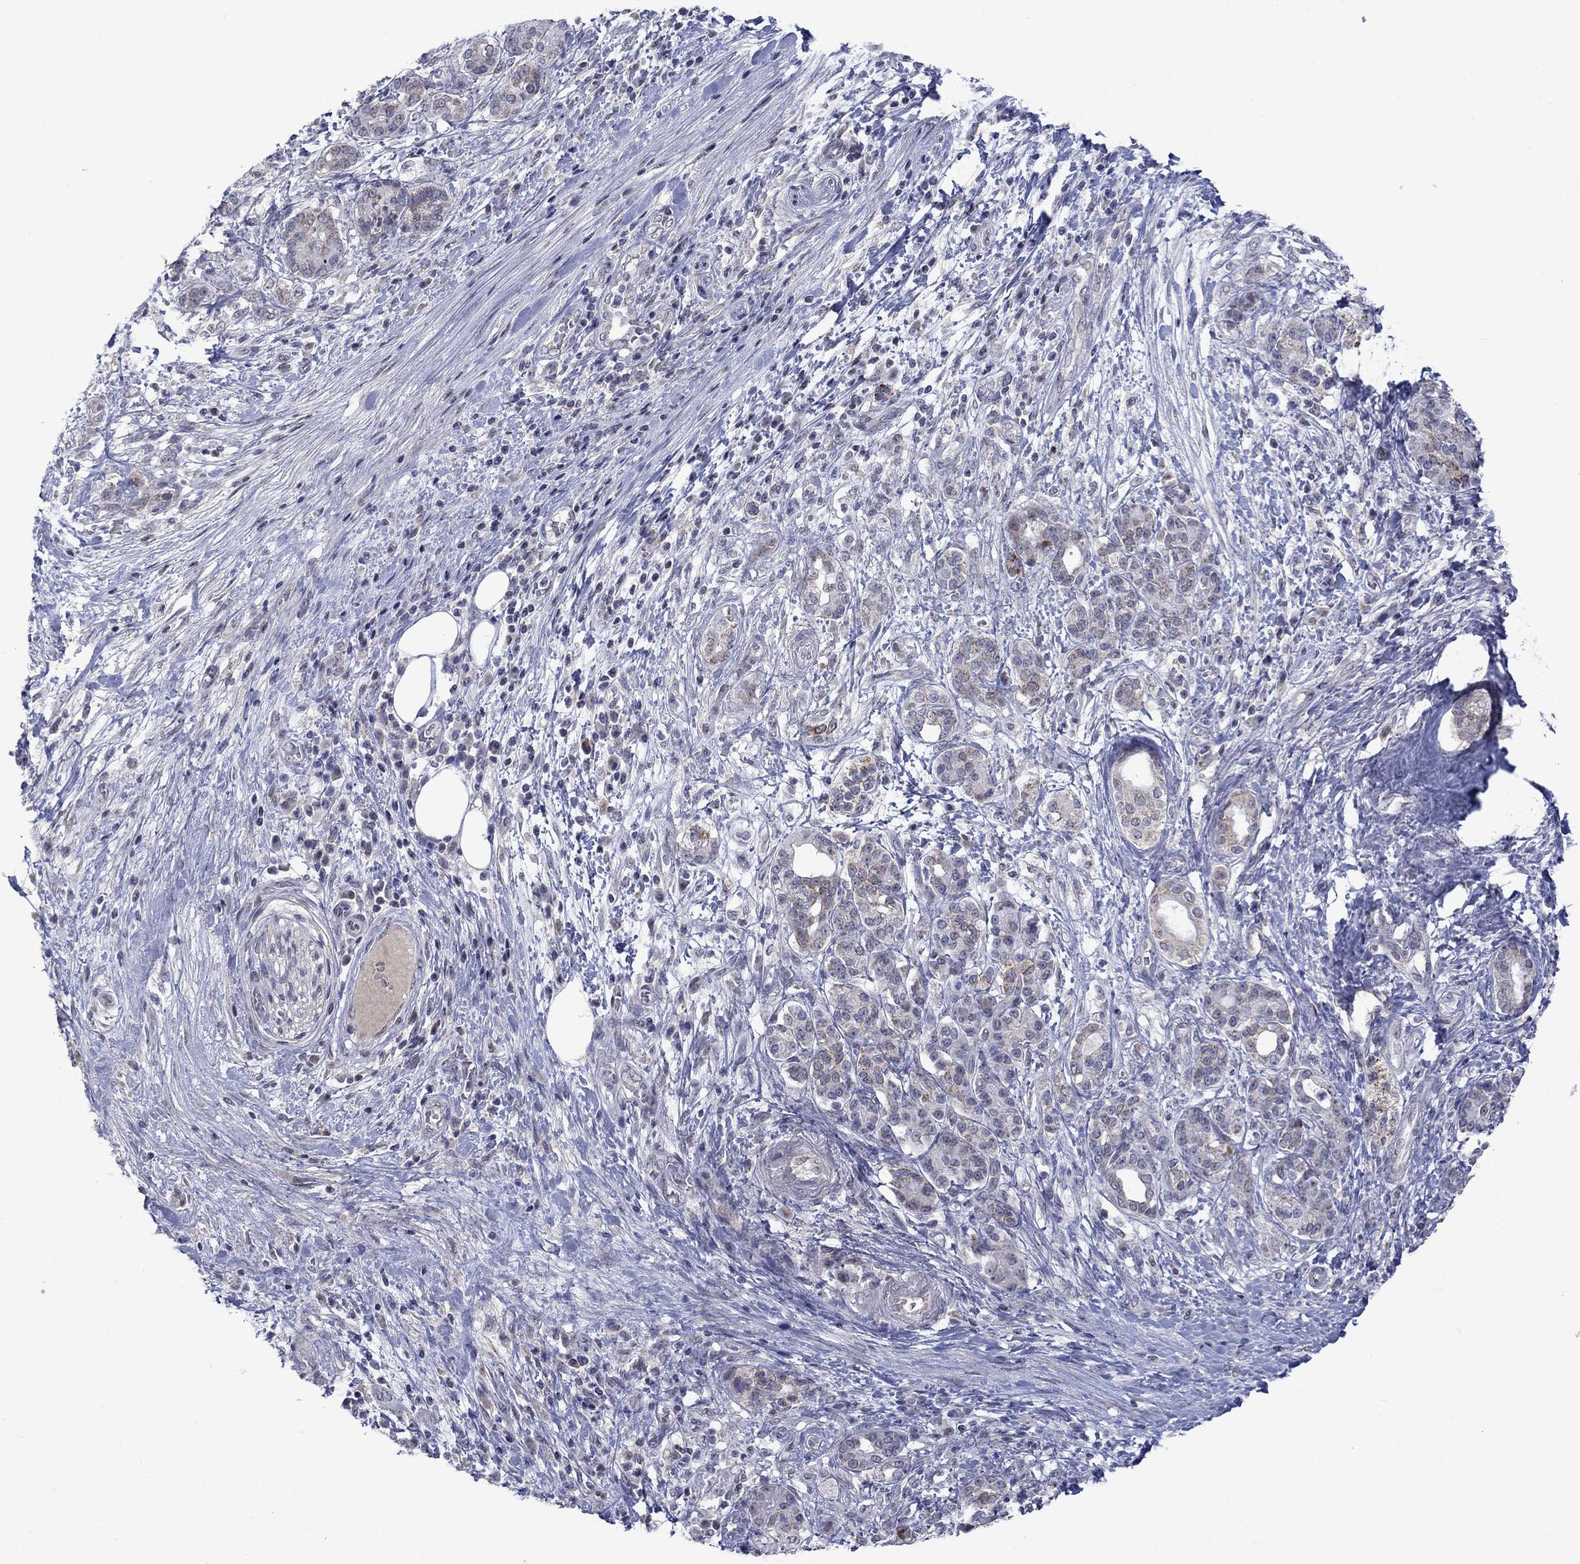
{"staining": {"intensity": "moderate", "quantity": "<25%", "location": "cytoplasmic/membranous"}, "tissue": "pancreatic cancer", "cell_type": "Tumor cells", "image_type": "cancer", "snomed": [{"axis": "morphology", "description": "Adenocarcinoma, NOS"}, {"axis": "topography", "description": "Pancreas"}], "caption": "Adenocarcinoma (pancreatic) stained with DAB (3,3'-diaminobenzidine) IHC shows low levels of moderate cytoplasmic/membranous expression in approximately <25% of tumor cells.", "gene": "KCNJ16", "patient": {"sex": "female", "age": 73}}